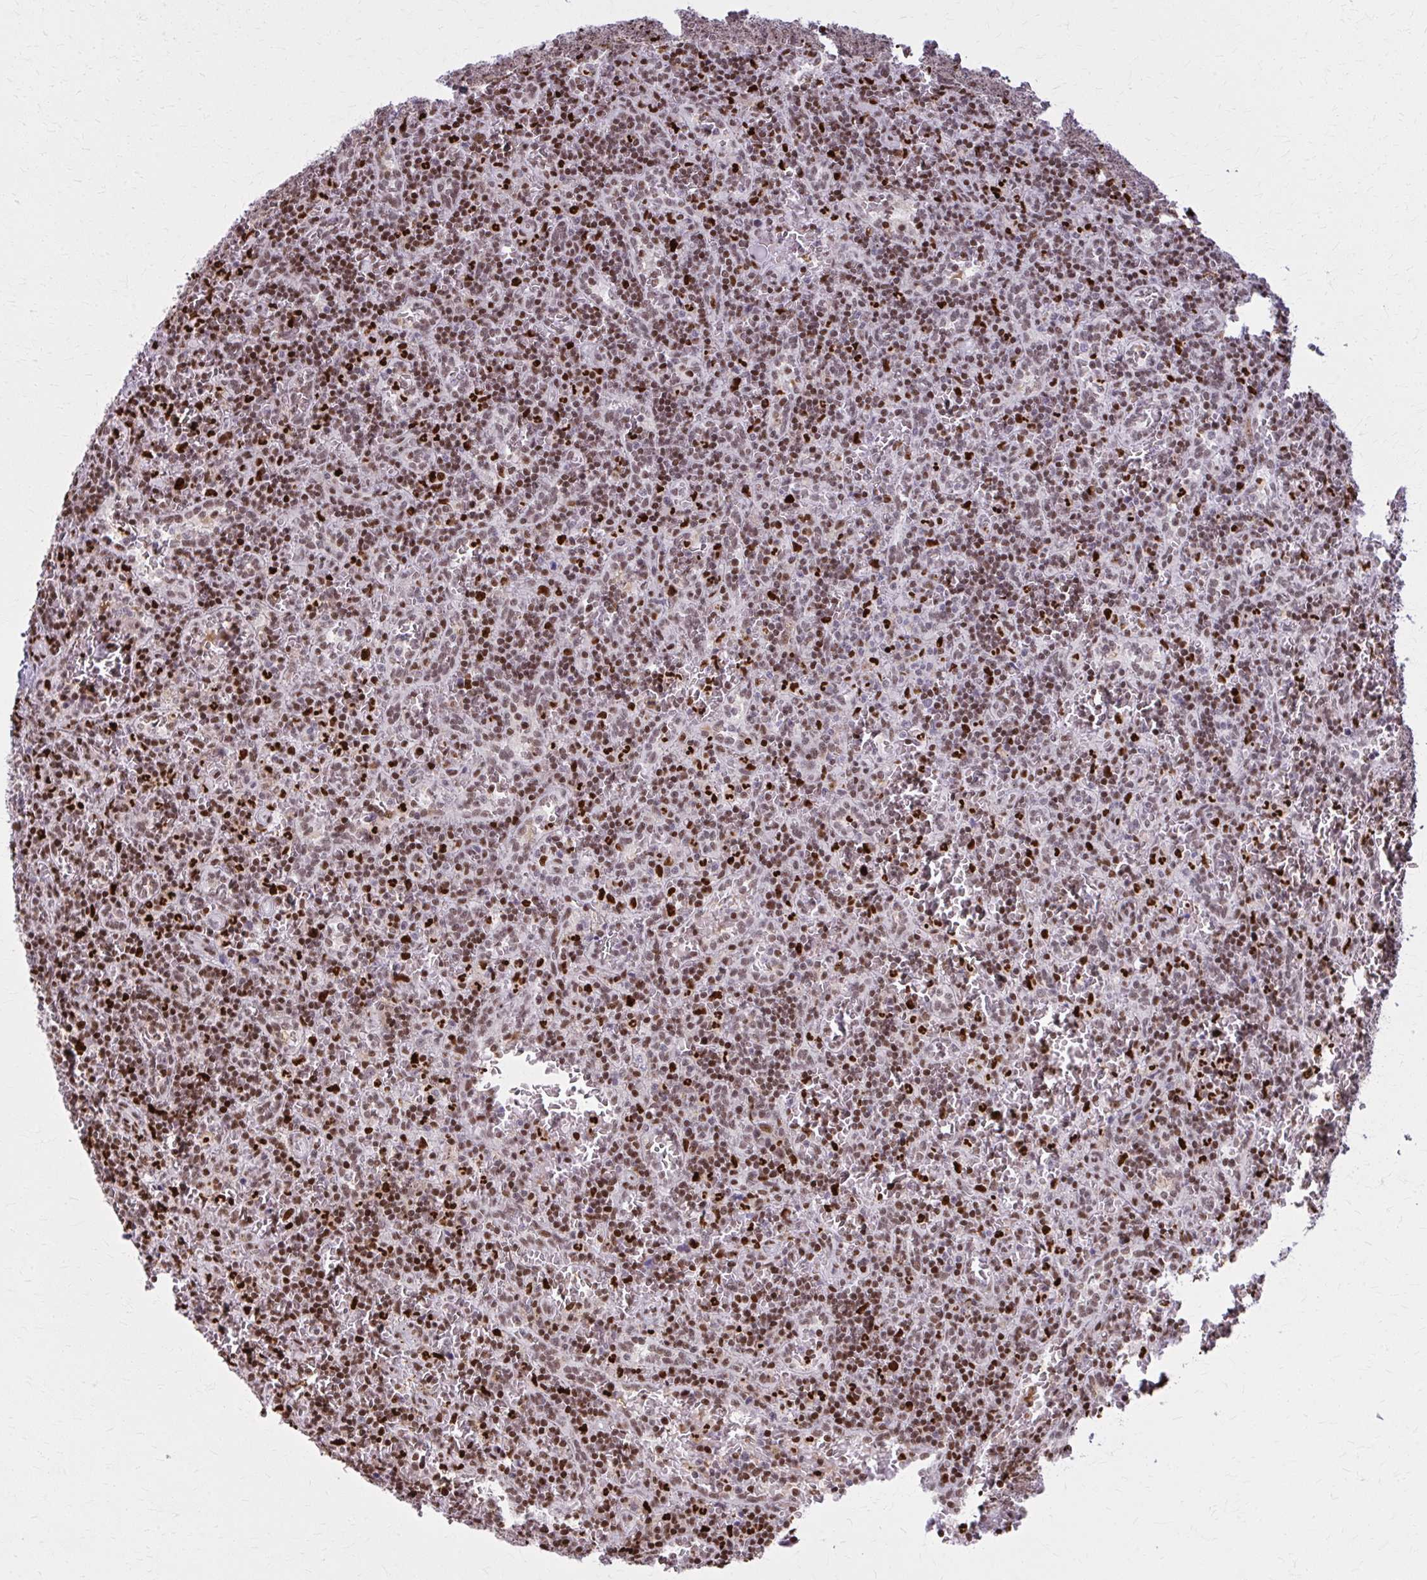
{"staining": {"intensity": "strong", "quantity": "25%-75%", "location": "nuclear"}, "tissue": "lymphoma", "cell_type": "Tumor cells", "image_type": "cancer", "snomed": [{"axis": "morphology", "description": "Malignant lymphoma, non-Hodgkin's type, Low grade"}, {"axis": "topography", "description": "Spleen"}], "caption": "Strong nuclear staining for a protein is present in approximately 25%-75% of tumor cells of lymphoma using immunohistochemistry.", "gene": "ZNF559", "patient": {"sex": "male", "age": 73}}